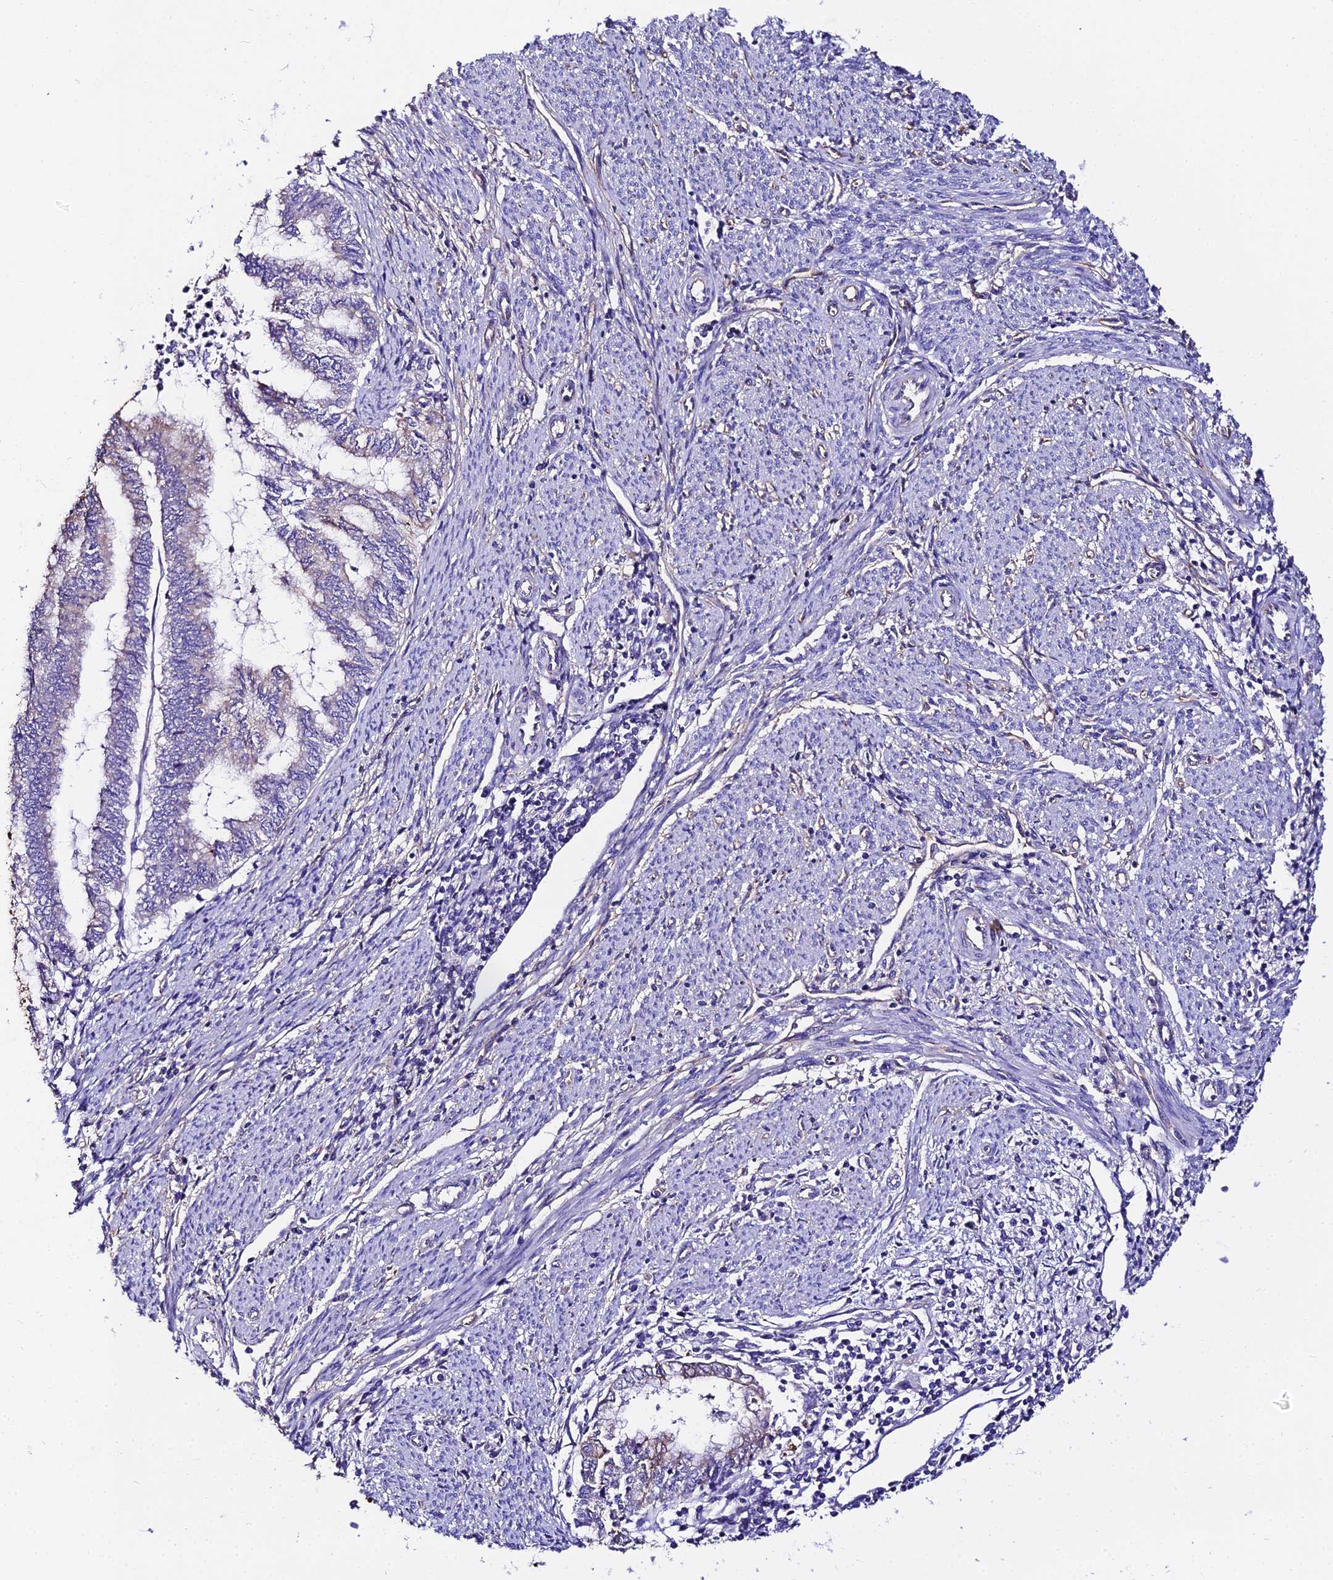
{"staining": {"intensity": "weak", "quantity": "<25%", "location": "cytoplasmic/membranous"}, "tissue": "endometrial cancer", "cell_type": "Tumor cells", "image_type": "cancer", "snomed": [{"axis": "morphology", "description": "Adenocarcinoma, NOS"}, {"axis": "topography", "description": "Endometrium"}], "caption": "Tumor cells are negative for brown protein staining in adenocarcinoma (endometrial).", "gene": "DAW1", "patient": {"sex": "female", "age": 79}}